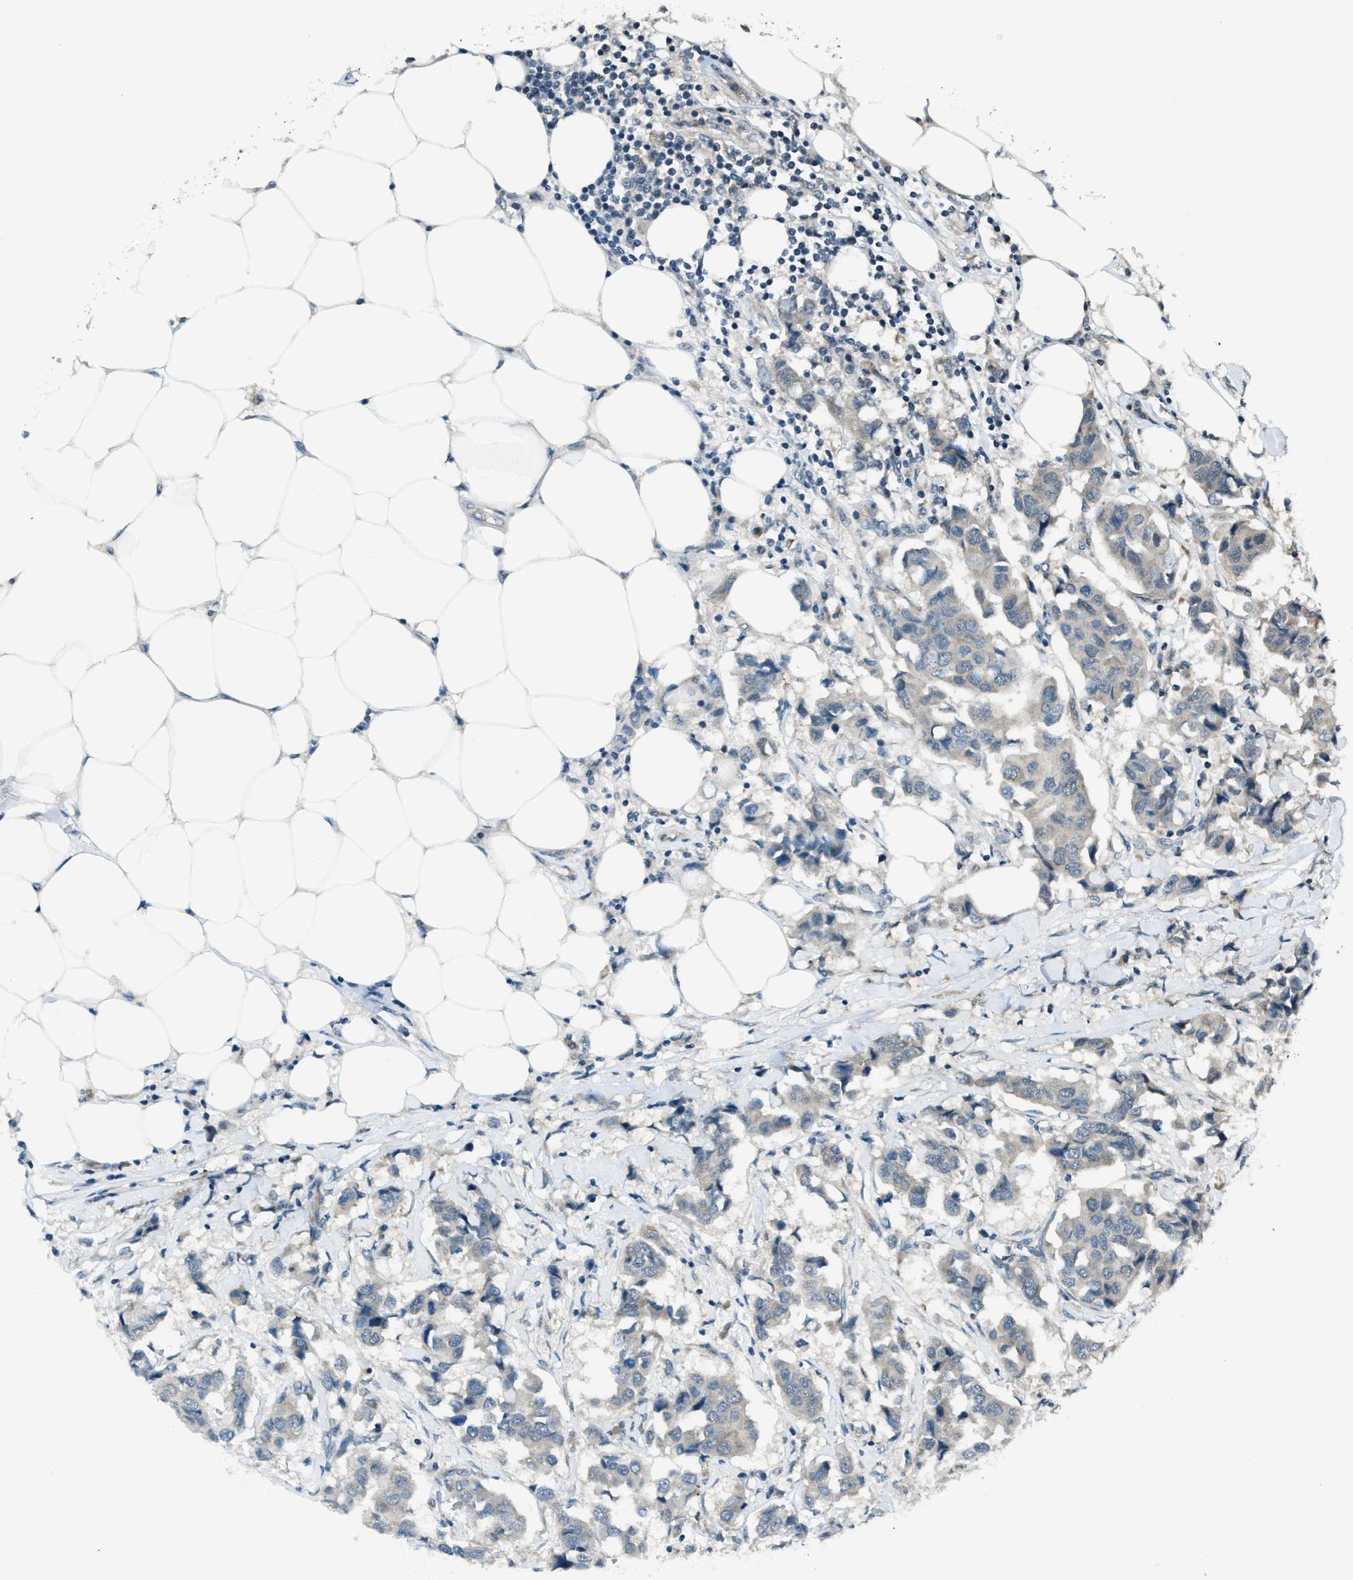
{"staining": {"intensity": "weak", "quantity": "25%-75%", "location": "cytoplasmic/membranous"}, "tissue": "breast cancer", "cell_type": "Tumor cells", "image_type": "cancer", "snomed": [{"axis": "morphology", "description": "Duct carcinoma"}, {"axis": "topography", "description": "Breast"}], "caption": "A micrograph showing weak cytoplasmic/membranous expression in approximately 25%-75% of tumor cells in breast cancer, as visualized by brown immunohistochemical staining.", "gene": "ASAP2", "patient": {"sex": "female", "age": 80}}